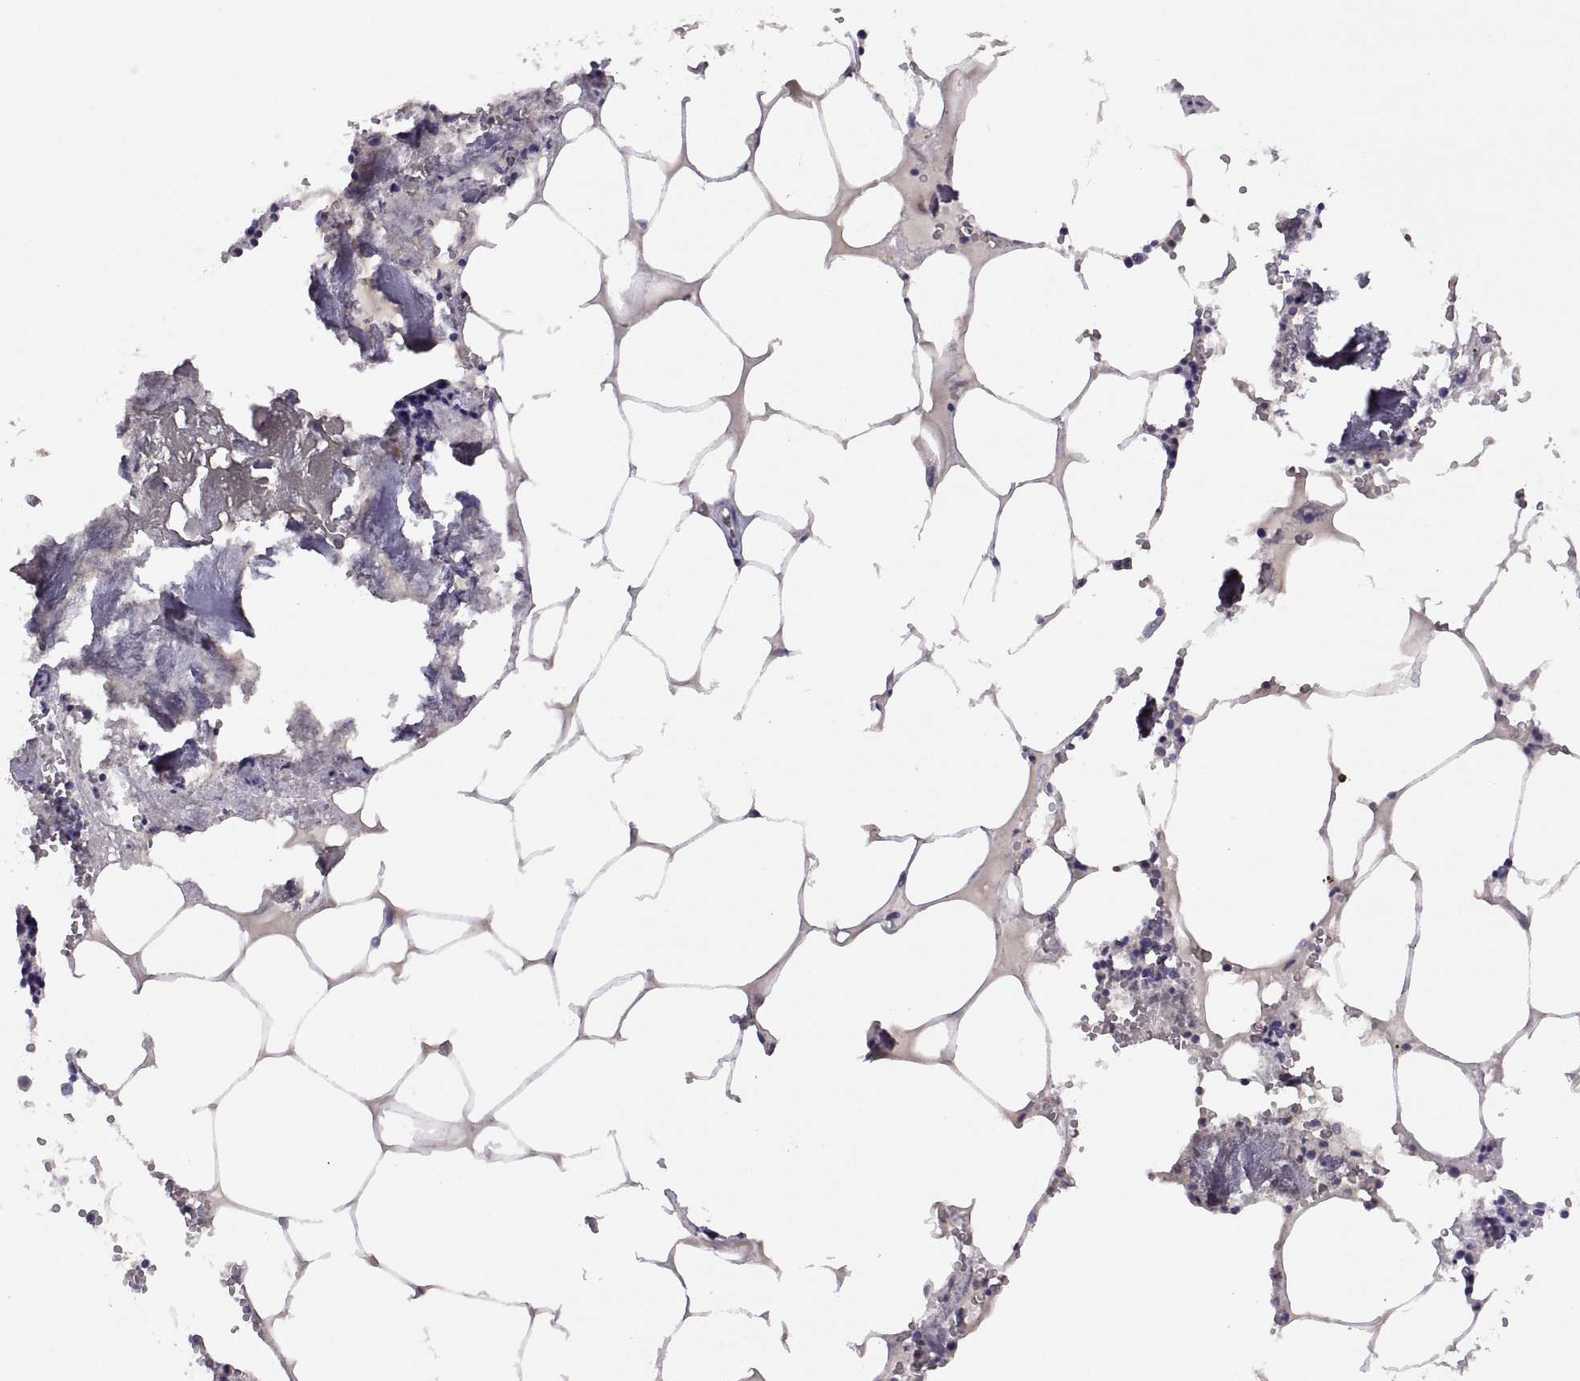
{"staining": {"intensity": "negative", "quantity": "none", "location": "none"}, "tissue": "bone marrow", "cell_type": "Hematopoietic cells", "image_type": "normal", "snomed": [{"axis": "morphology", "description": "Normal tissue, NOS"}, {"axis": "topography", "description": "Bone marrow"}], "caption": "Bone marrow stained for a protein using IHC reveals no positivity hematopoietic cells.", "gene": "TBX19", "patient": {"sex": "male", "age": 54}}